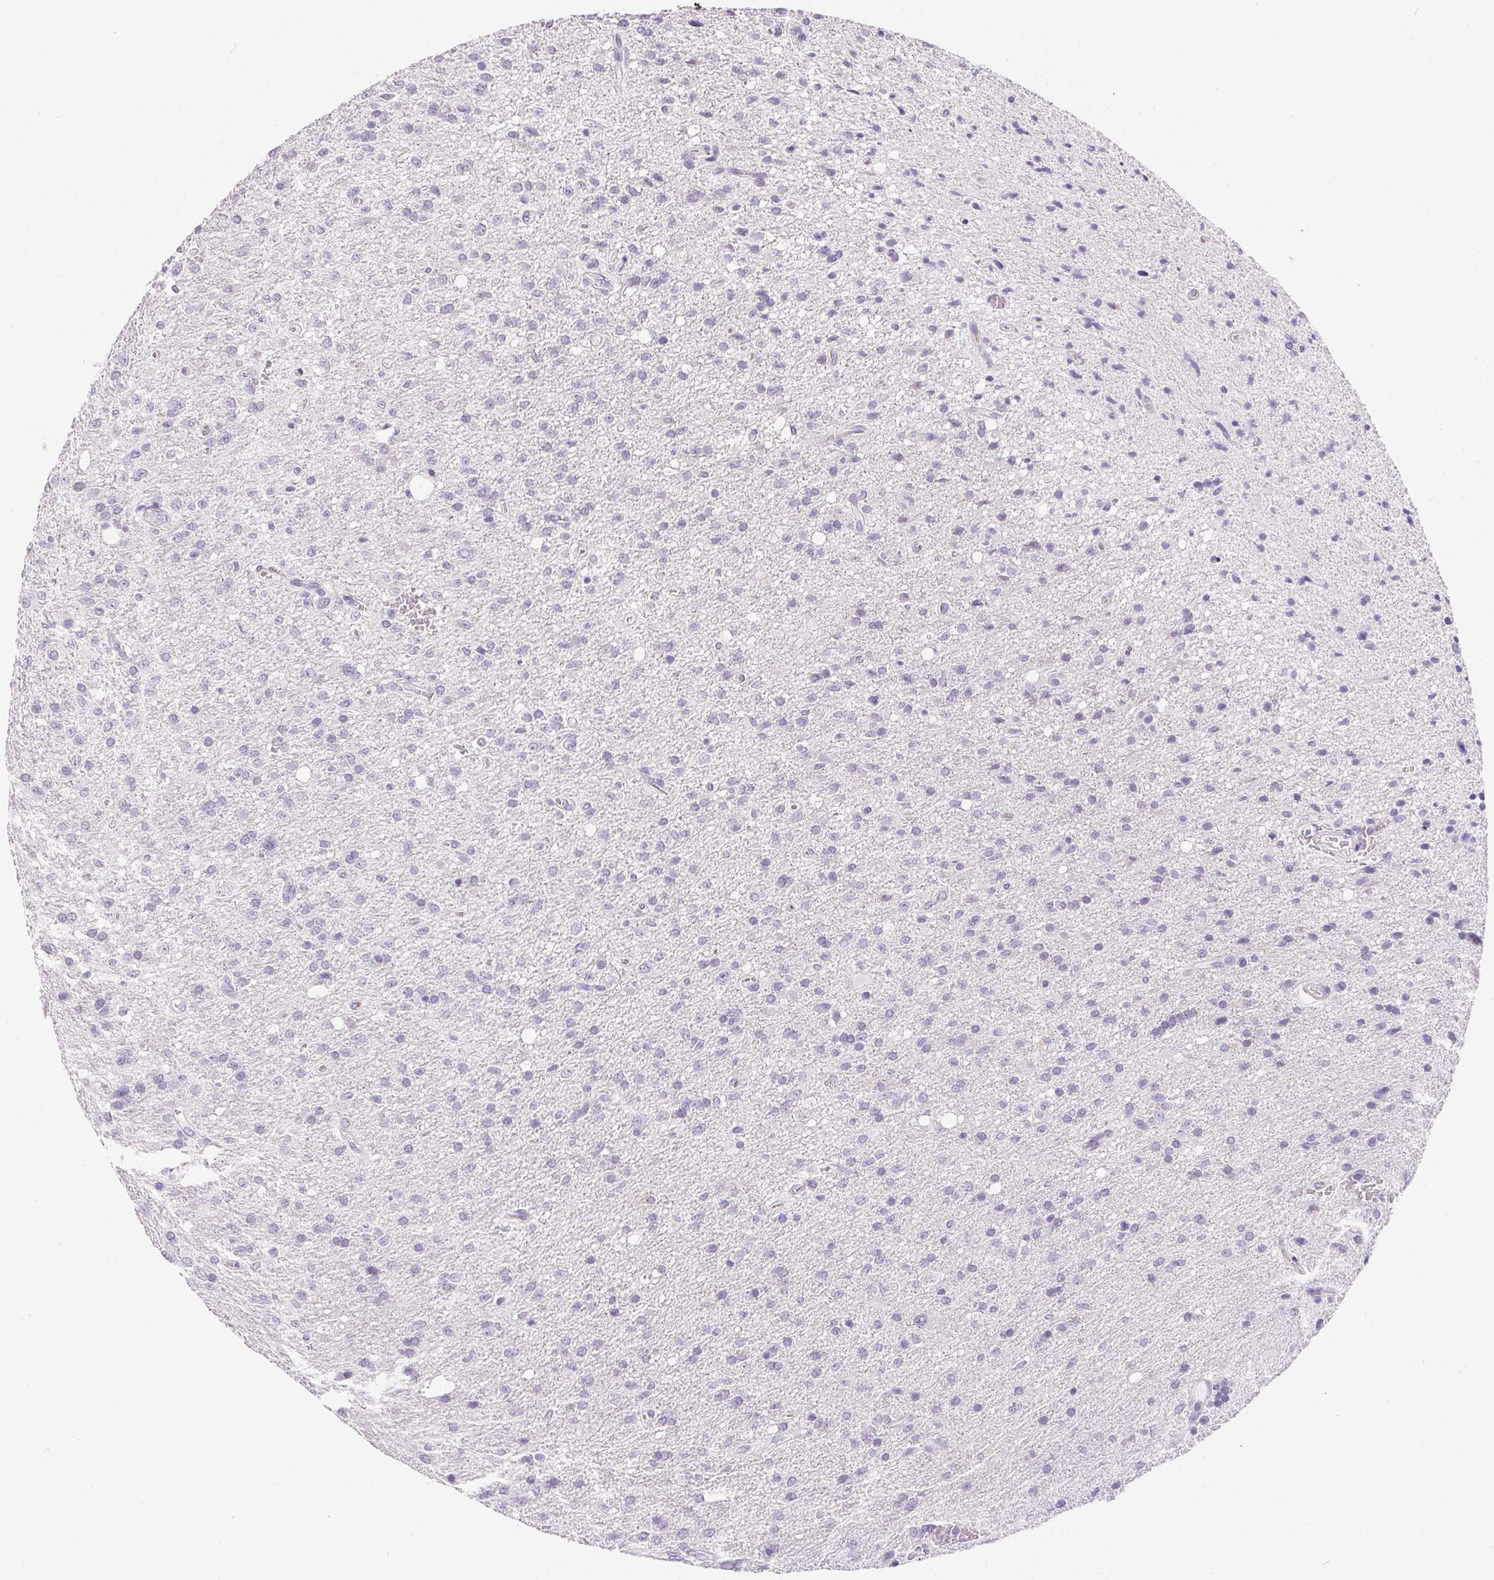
{"staining": {"intensity": "negative", "quantity": "none", "location": "none"}, "tissue": "glioma", "cell_type": "Tumor cells", "image_type": "cancer", "snomed": [{"axis": "morphology", "description": "Glioma, malignant, Low grade"}, {"axis": "topography", "description": "Brain"}], "caption": "Malignant glioma (low-grade) was stained to show a protein in brown. There is no significant staining in tumor cells.", "gene": "AQP5", "patient": {"sex": "male", "age": 66}}